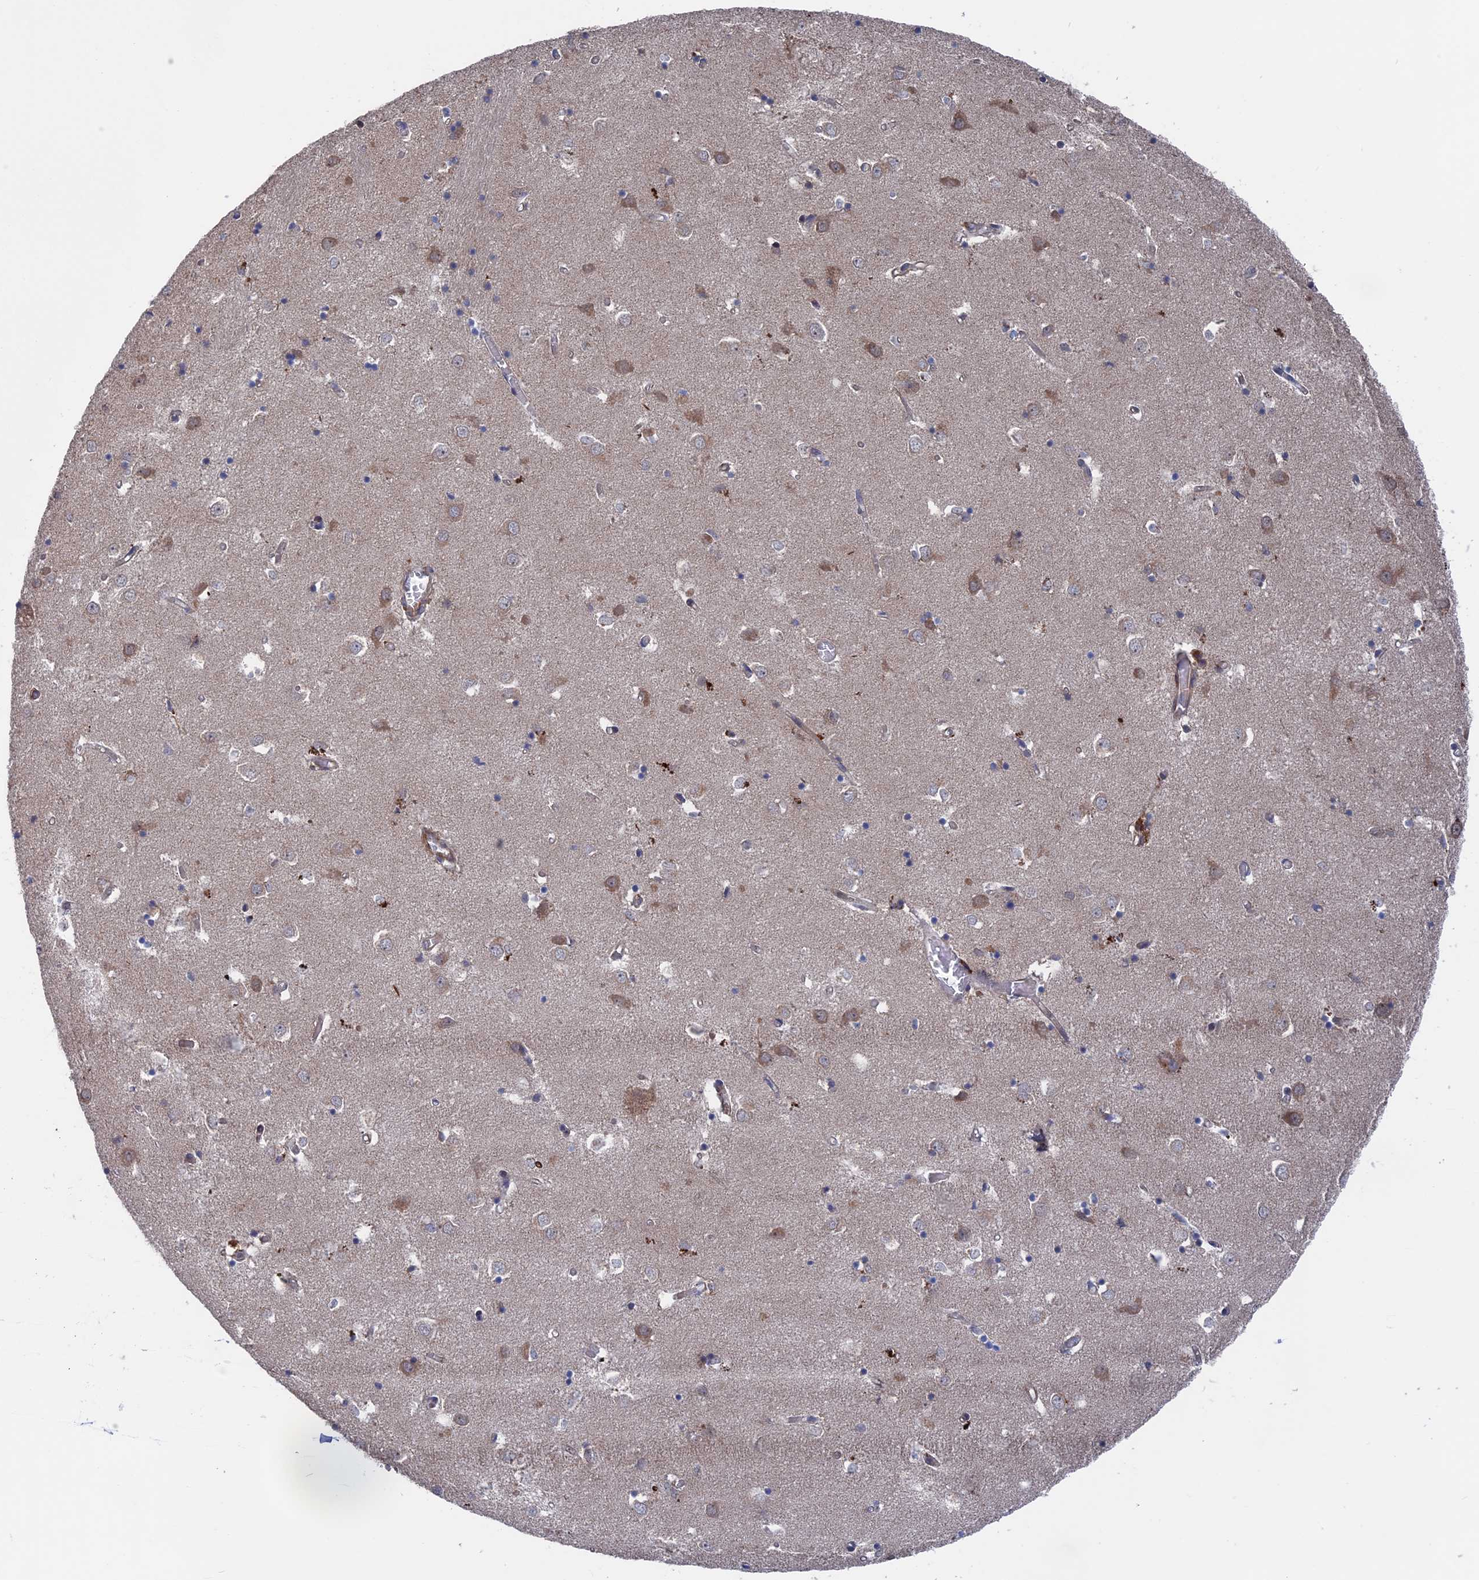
{"staining": {"intensity": "negative", "quantity": "none", "location": "none"}, "tissue": "caudate", "cell_type": "Glial cells", "image_type": "normal", "snomed": [{"axis": "morphology", "description": "Normal tissue, NOS"}, {"axis": "topography", "description": "Lateral ventricle wall"}], "caption": "The IHC image has no significant positivity in glial cells of caudate. (DAB immunohistochemistry, high magnification).", "gene": "PLA2G15", "patient": {"sex": "male", "age": 70}}